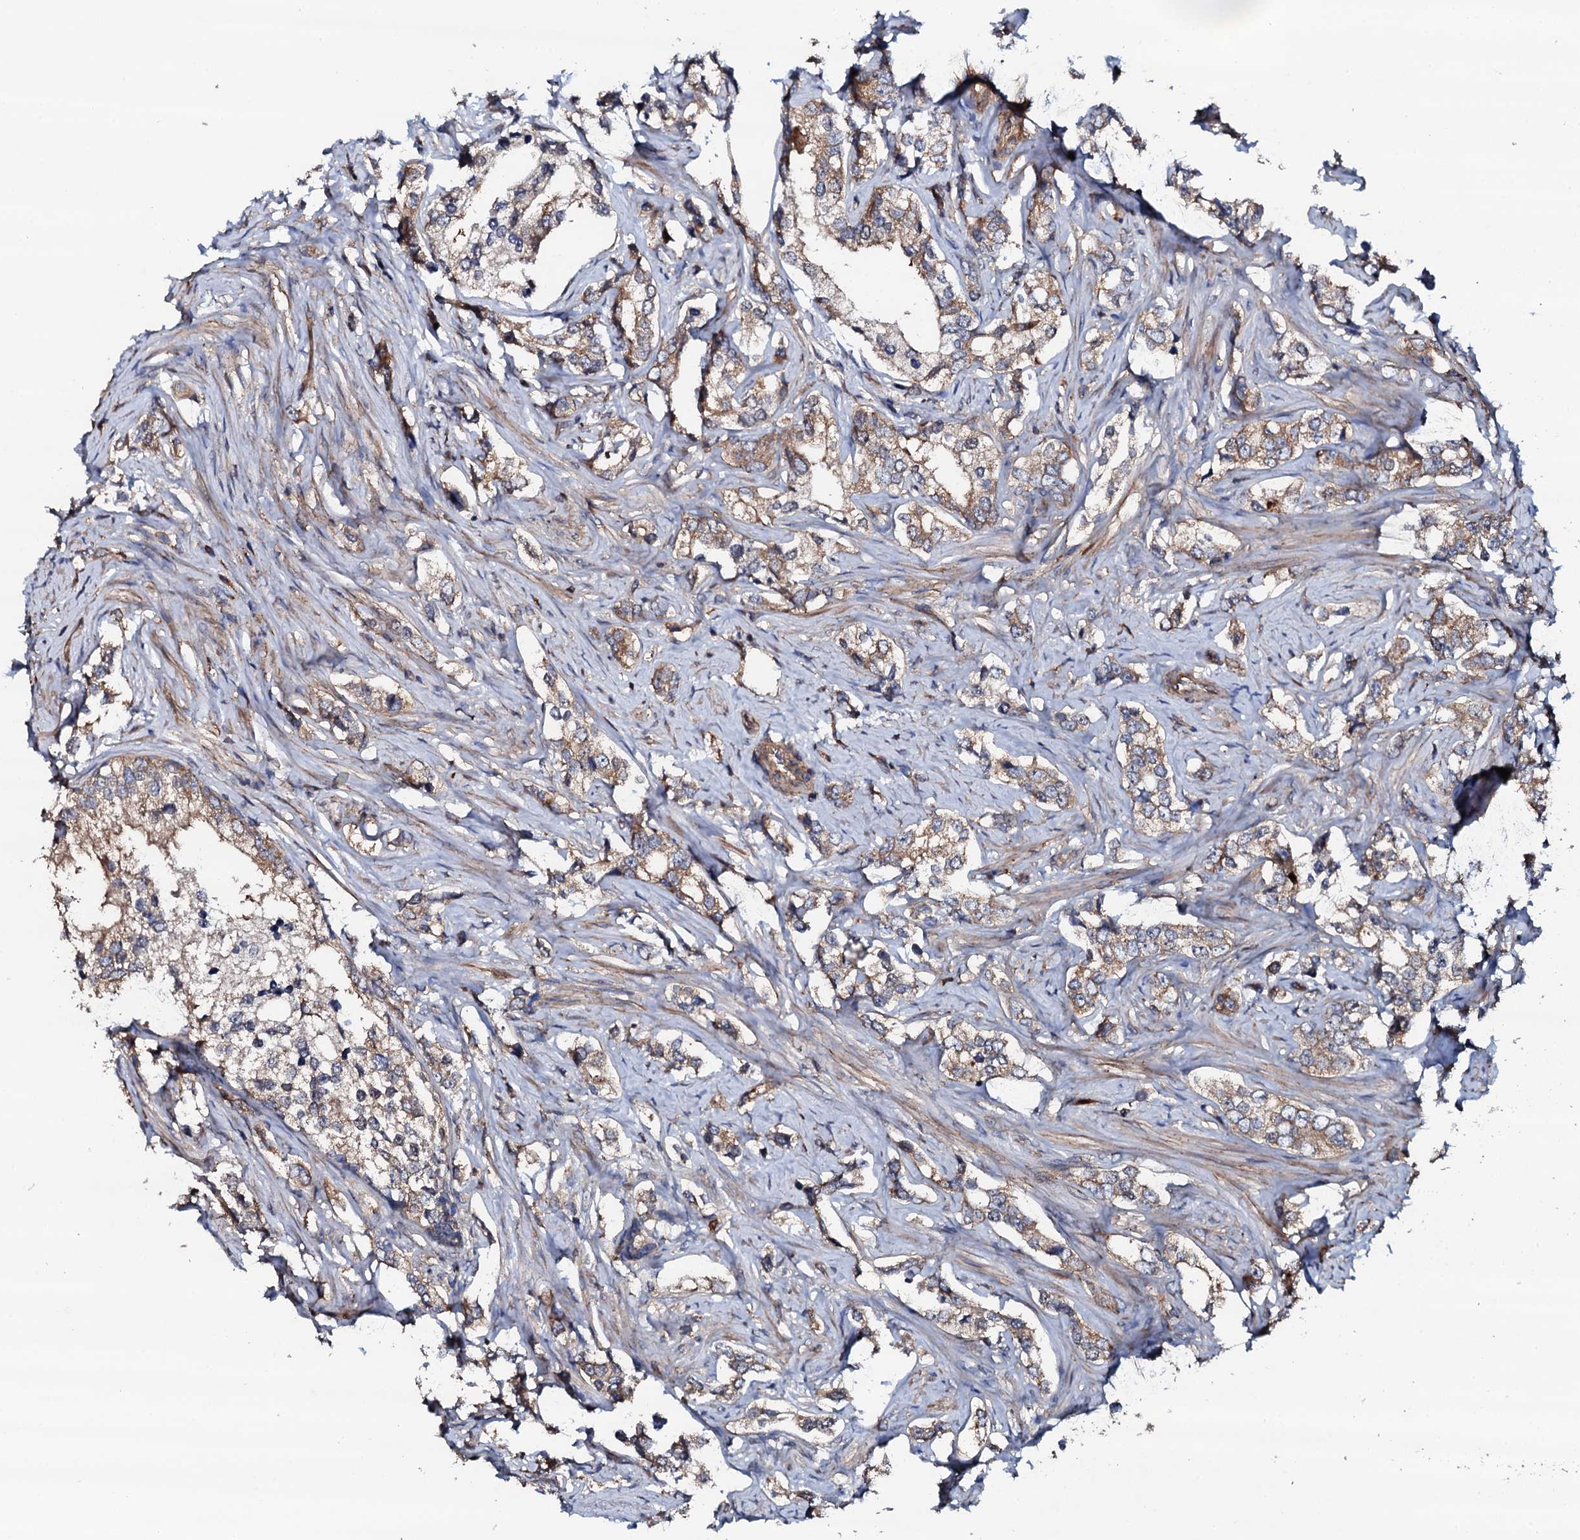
{"staining": {"intensity": "moderate", "quantity": "25%-75%", "location": "cytoplasmic/membranous"}, "tissue": "prostate cancer", "cell_type": "Tumor cells", "image_type": "cancer", "snomed": [{"axis": "morphology", "description": "Adenocarcinoma, High grade"}, {"axis": "topography", "description": "Prostate"}], "caption": "Prostate high-grade adenocarcinoma stained for a protein shows moderate cytoplasmic/membranous positivity in tumor cells.", "gene": "GRK2", "patient": {"sex": "male", "age": 66}}